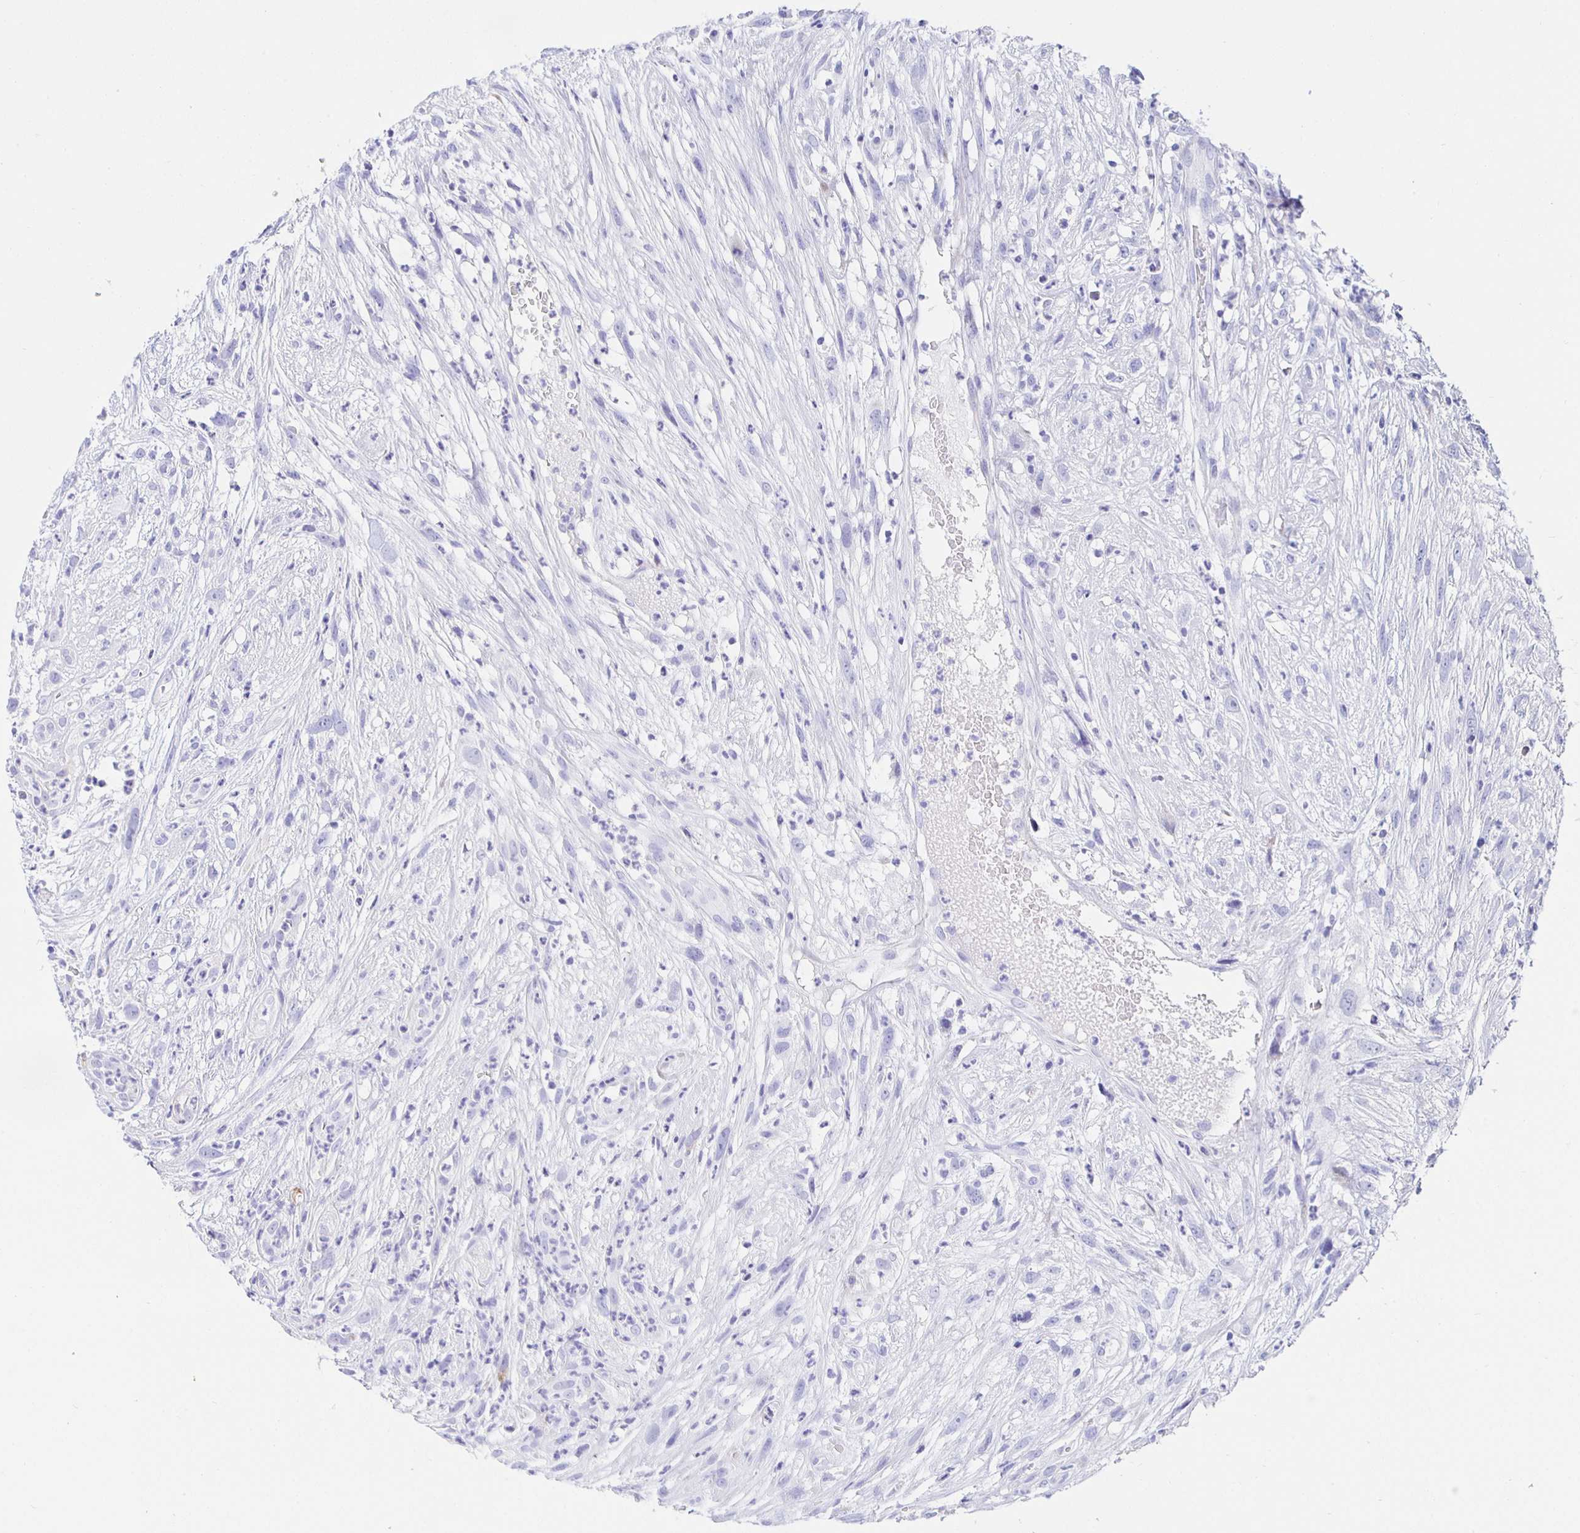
{"staining": {"intensity": "negative", "quantity": "none", "location": "none"}, "tissue": "head and neck cancer", "cell_type": "Tumor cells", "image_type": "cancer", "snomed": [{"axis": "morphology", "description": "Squamous cell carcinoma, NOS"}, {"axis": "topography", "description": "Head-Neck"}], "caption": "IHC photomicrograph of head and neck cancer stained for a protein (brown), which exhibits no expression in tumor cells.", "gene": "HSPA4L", "patient": {"sex": "male", "age": 65}}